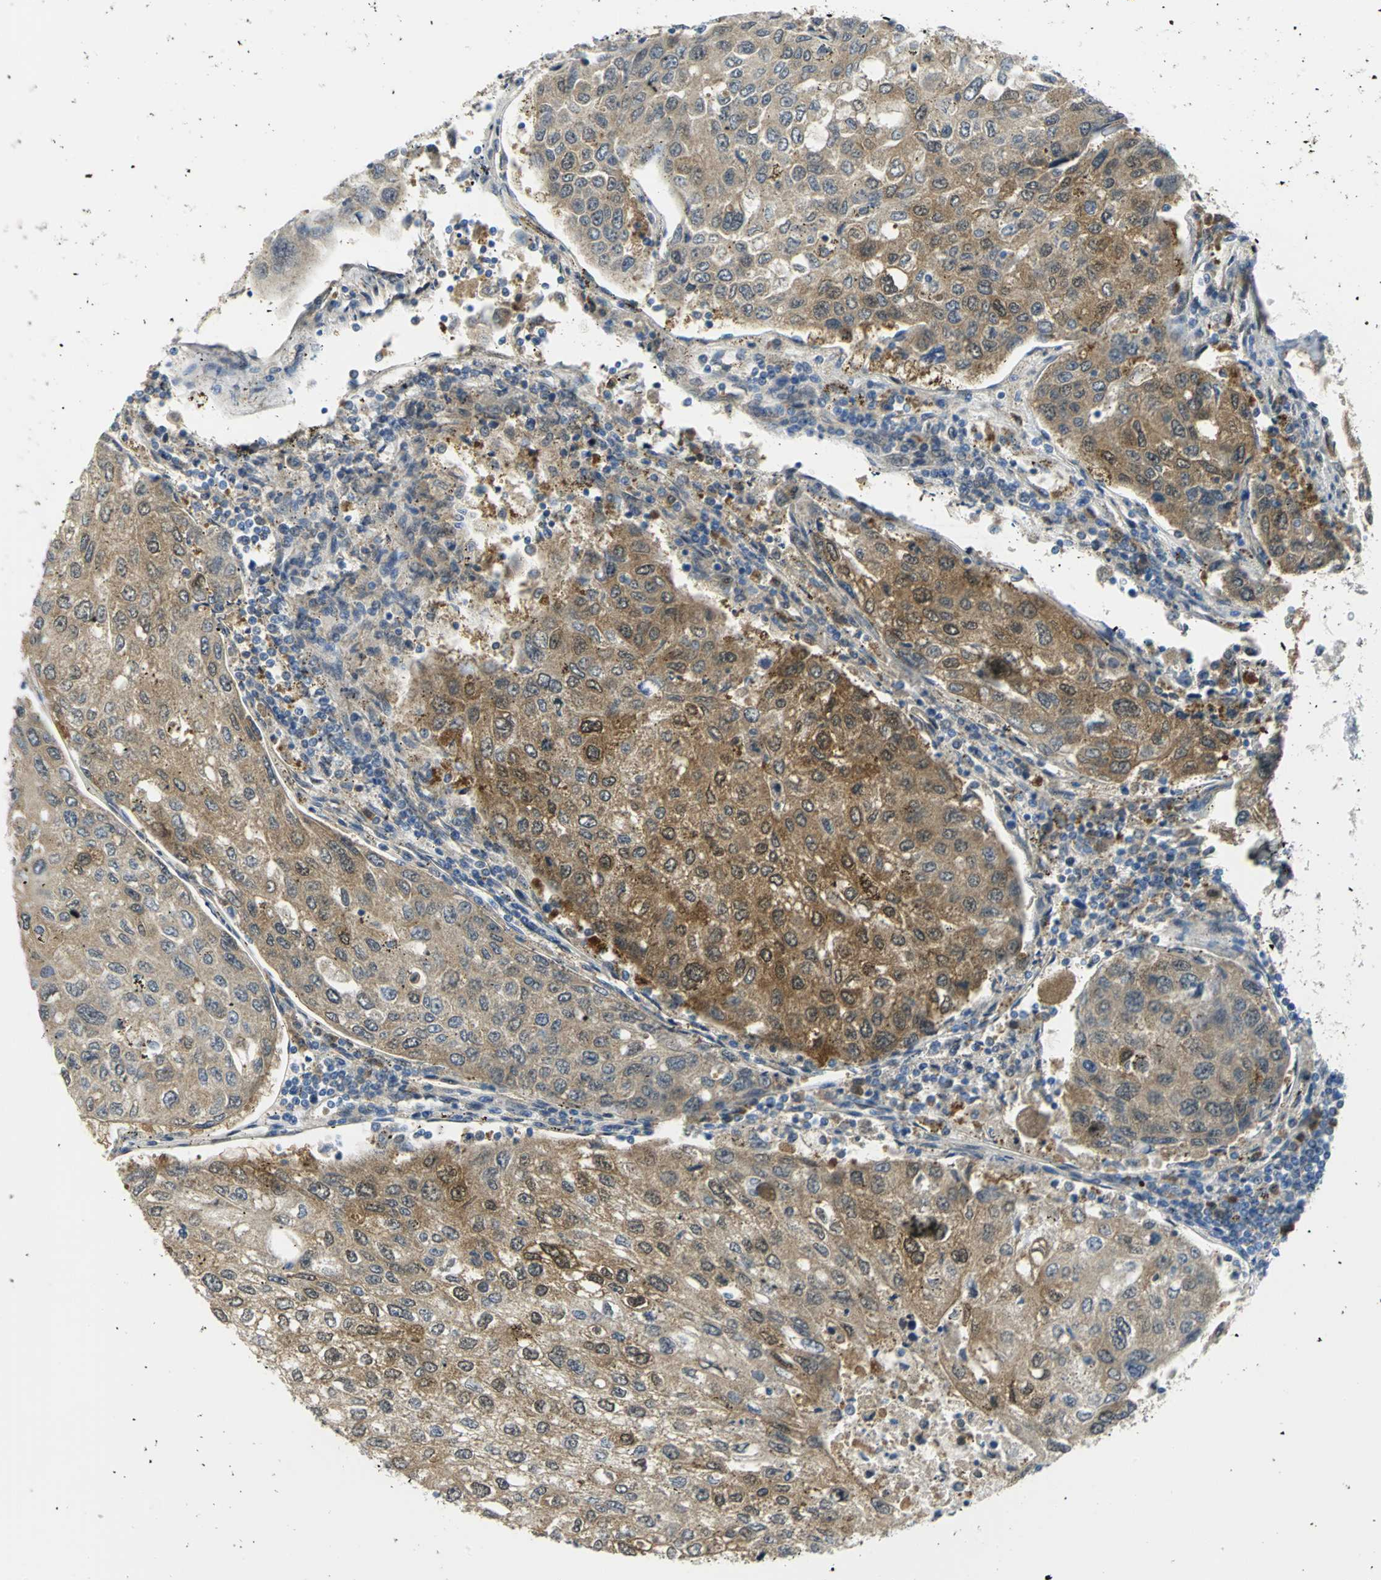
{"staining": {"intensity": "moderate", "quantity": ">75%", "location": "cytoplasmic/membranous"}, "tissue": "urothelial cancer", "cell_type": "Tumor cells", "image_type": "cancer", "snomed": [{"axis": "morphology", "description": "Urothelial carcinoma, High grade"}, {"axis": "topography", "description": "Lymph node"}, {"axis": "topography", "description": "Urinary bladder"}], "caption": "Immunohistochemistry (IHC) photomicrograph of neoplastic tissue: human high-grade urothelial carcinoma stained using immunohistochemistry (IHC) displays medium levels of moderate protein expression localized specifically in the cytoplasmic/membranous of tumor cells, appearing as a cytoplasmic/membranous brown color.", "gene": "PGM3", "patient": {"sex": "male", "age": 51}}